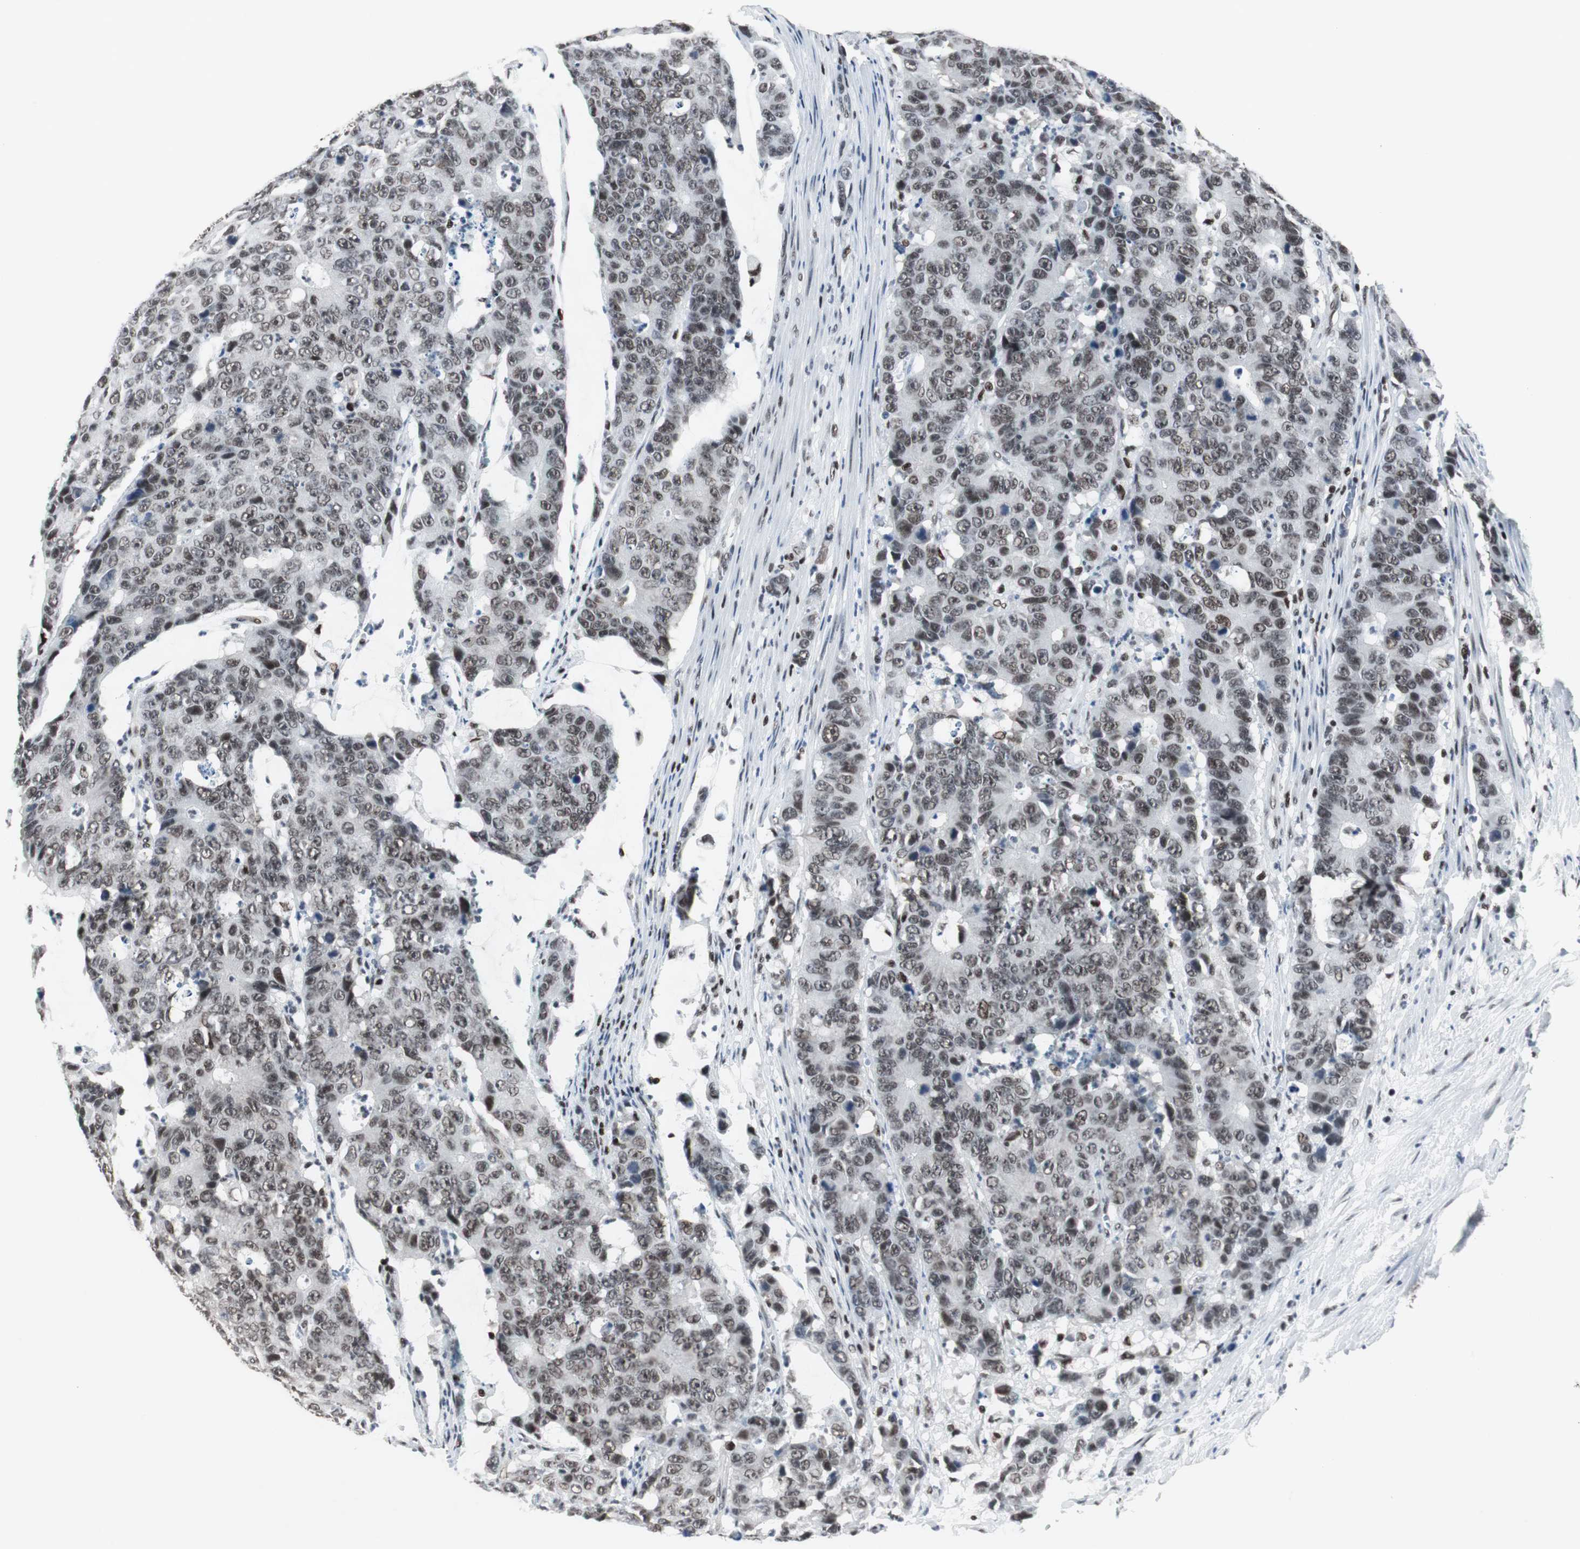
{"staining": {"intensity": "weak", "quantity": ">75%", "location": "nuclear"}, "tissue": "colorectal cancer", "cell_type": "Tumor cells", "image_type": "cancer", "snomed": [{"axis": "morphology", "description": "Adenocarcinoma, NOS"}, {"axis": "topography", "description": "Colon"}], "caption": "A low amount of weak nuclear expression is present in about >75% of tumor cells in colorectal cancer (adenocarcinoma) tissue.", "gene": "RAD9A", "patient": {"sex": "female", "age": 86}}